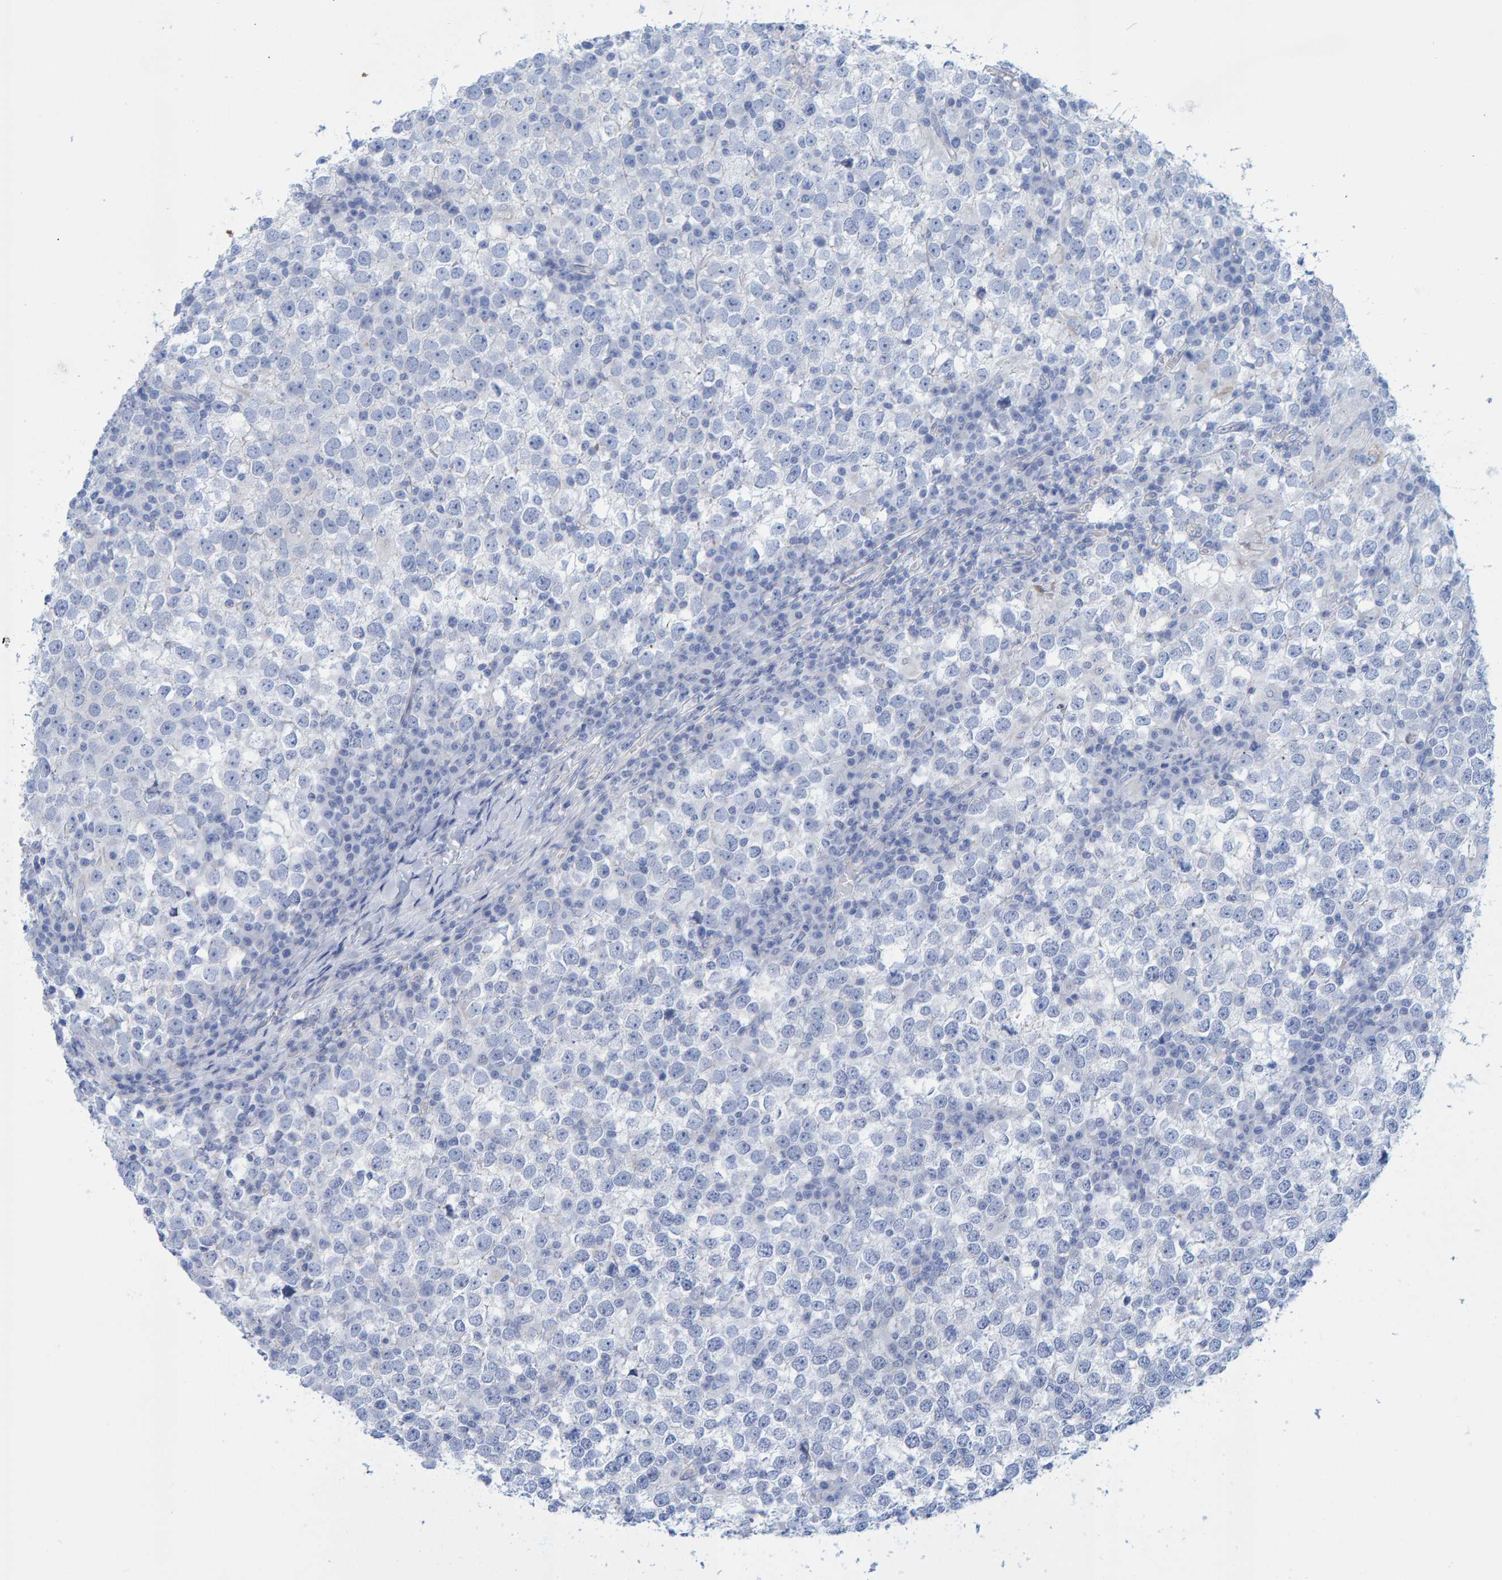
{"staining": {"intensity": "negative", "quantity": "none", "location": "none"}, "tissue": "testis cancer", "cell_type": "Tumor cells", "image_type": "cancer", "snomed": [{"axis": "morphology", "description": "Seminoma, NOS"}, {"axis": "topography", "description": "Testis"}], "caption": "Protein analysis of testis cancer displays no significant positivity in tumor cells.", "gene": "JAKMIP3", "patient": {"sex": "male", "age": 65}}